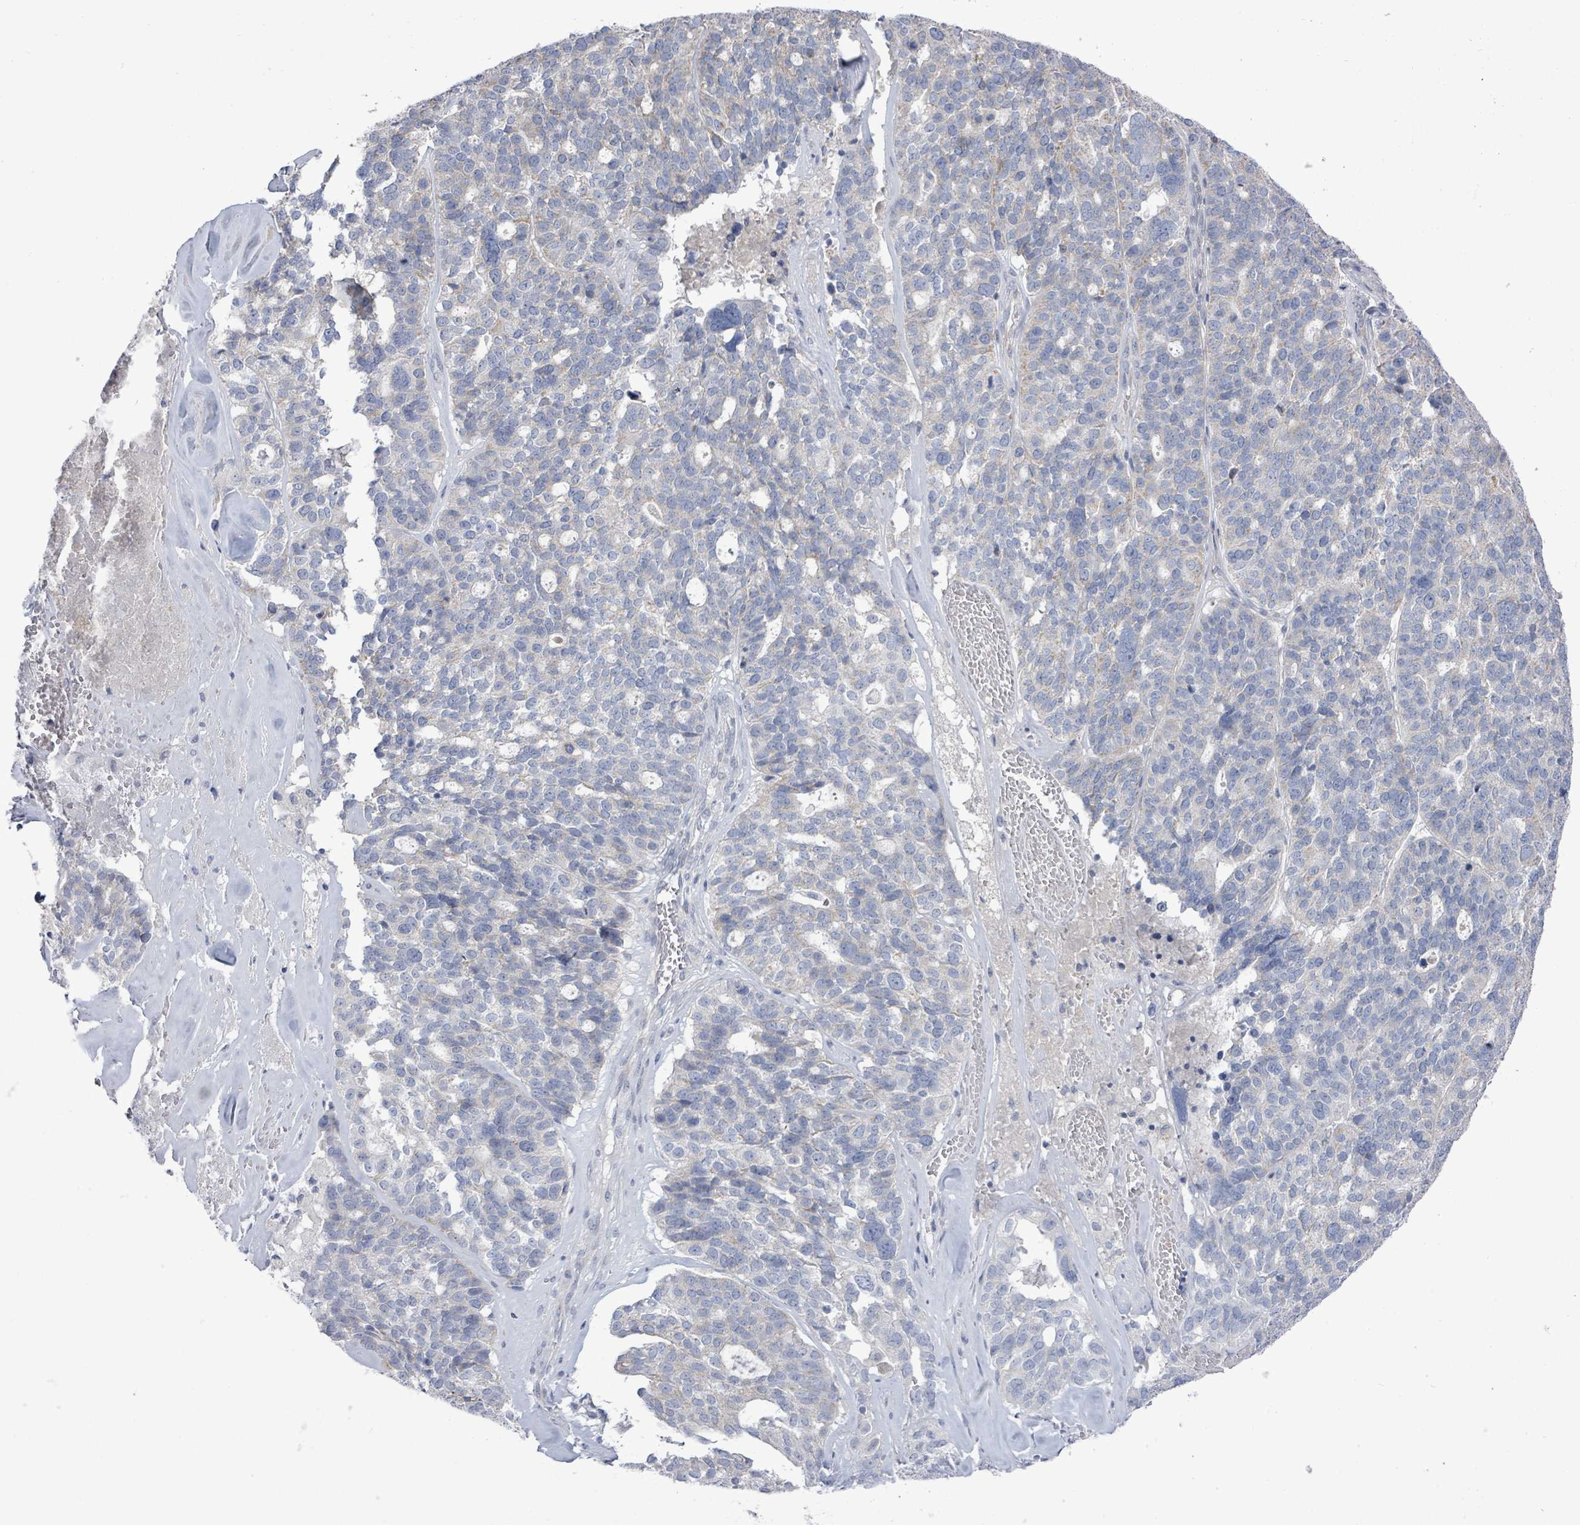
{"staining": {"intensity": "negative", "quantity": "none", "location": "none"}, "tissue": "ovarian cancer", "cell_type": "Tumor cells", "image_type": "cancer", "snomed": [{"axis": "morphology", "description": "Cystadenocarcinoma, serous, NOS"}, {"axis": "topography", "description": "Ovary"}], "caption": "This micrograph is of ovarian serous cystadenocarcinoma stained with immunohistochemistry to label a protein in brown with the nuclei are counter-stained blue. There is no staining in tumor cells.", "gene": "ZFPM1", "patient": {"sex": "female", "age": 59}}